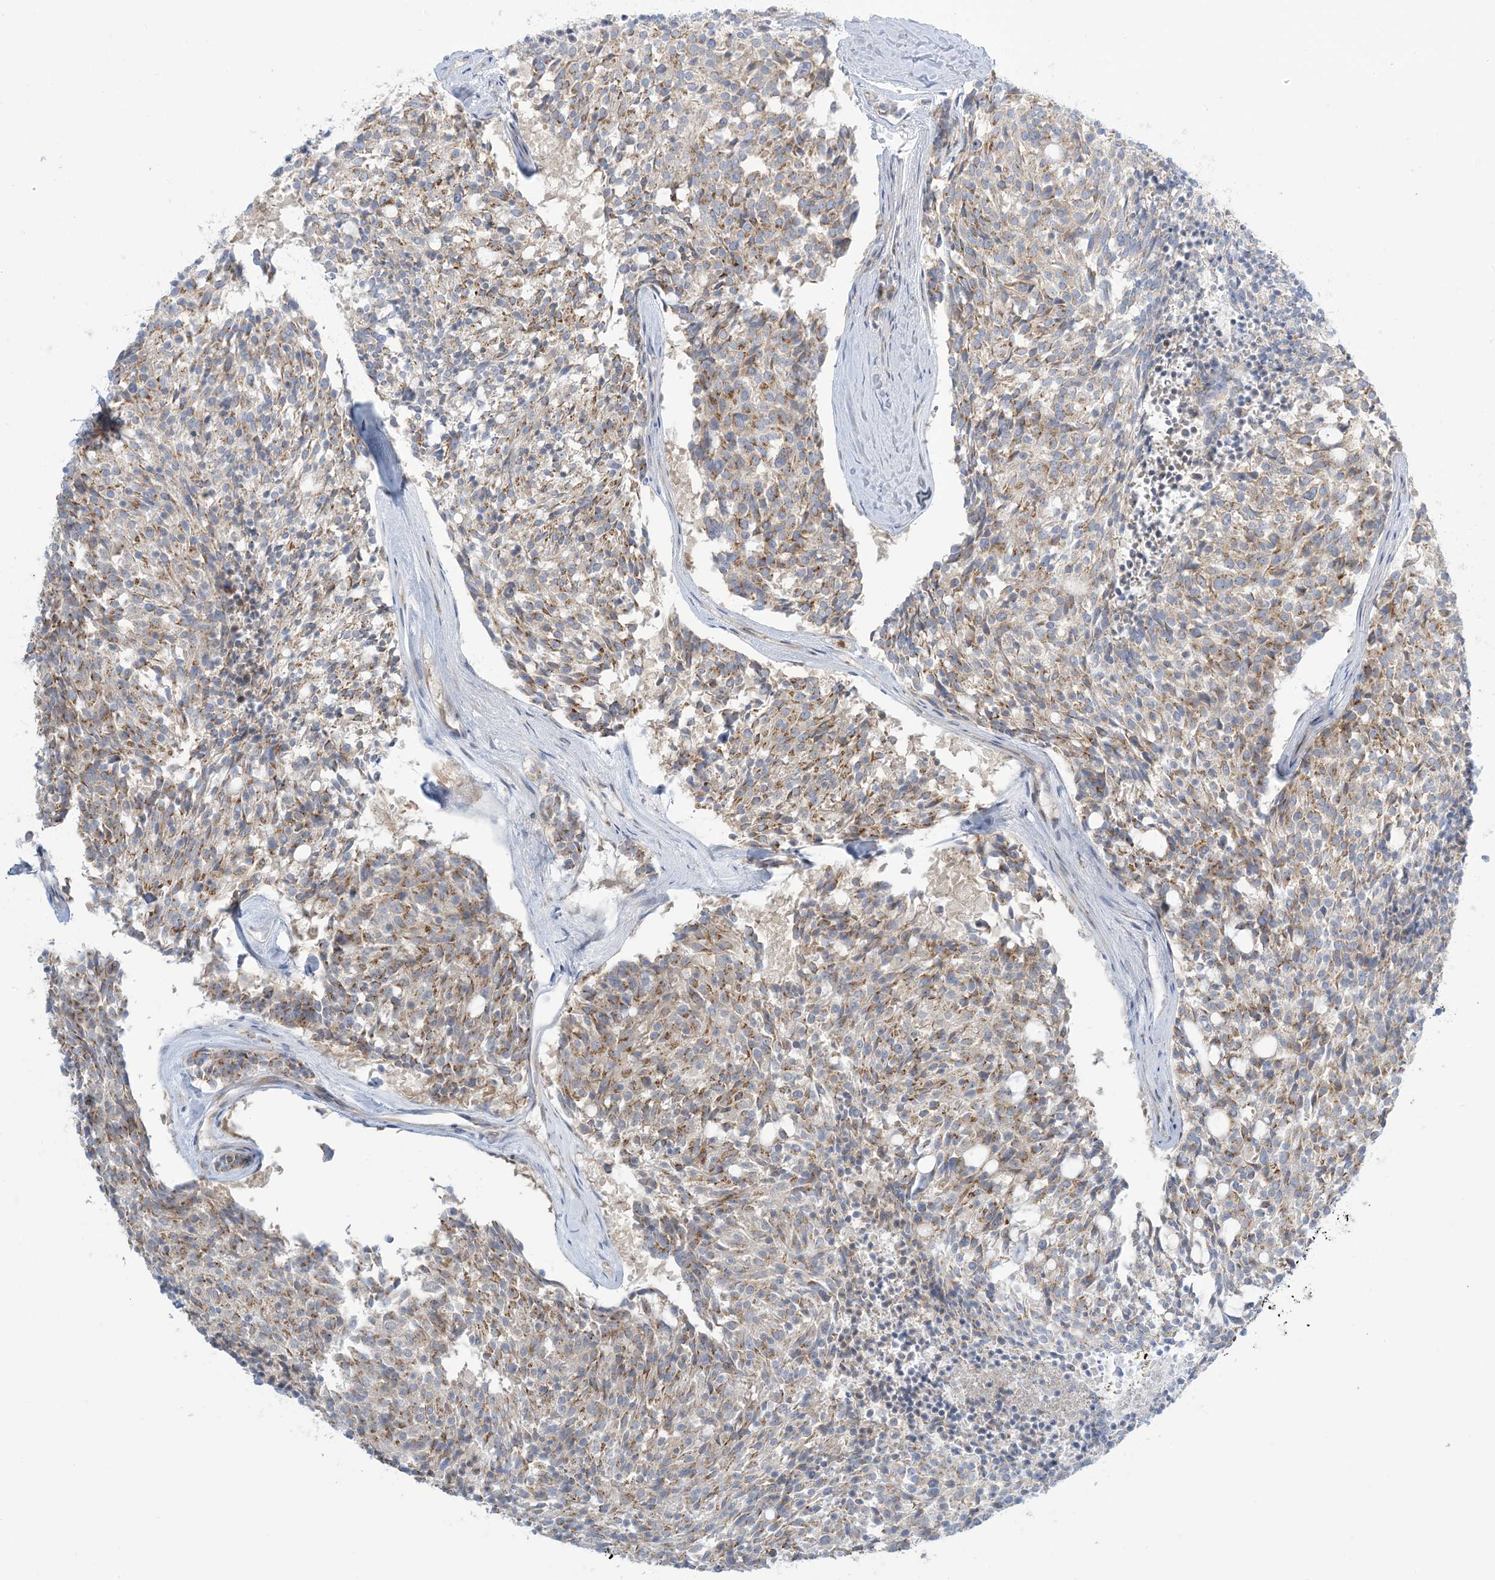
{"staining": {"intensity": "moderate", "quantity": ">75%", "location": "cytoplasmic/membranous"}, "tissue": "carcinoid", "cell_type": "Tumor cells", "image_type": "cancer", "snomed": [{"axis": "morphology", "description": "Carcinoid, malignant, NOS"}, {"axis": "topography", "description": "Pancreas"}], "caption": "The immunohistochemical stain labels moderate cytoplasmic/membranous positivity in tumor cells of carcinoid (malignant) tissue.", "gene": "AFTPH", "patient": {"sex": "female", "age": 54}}